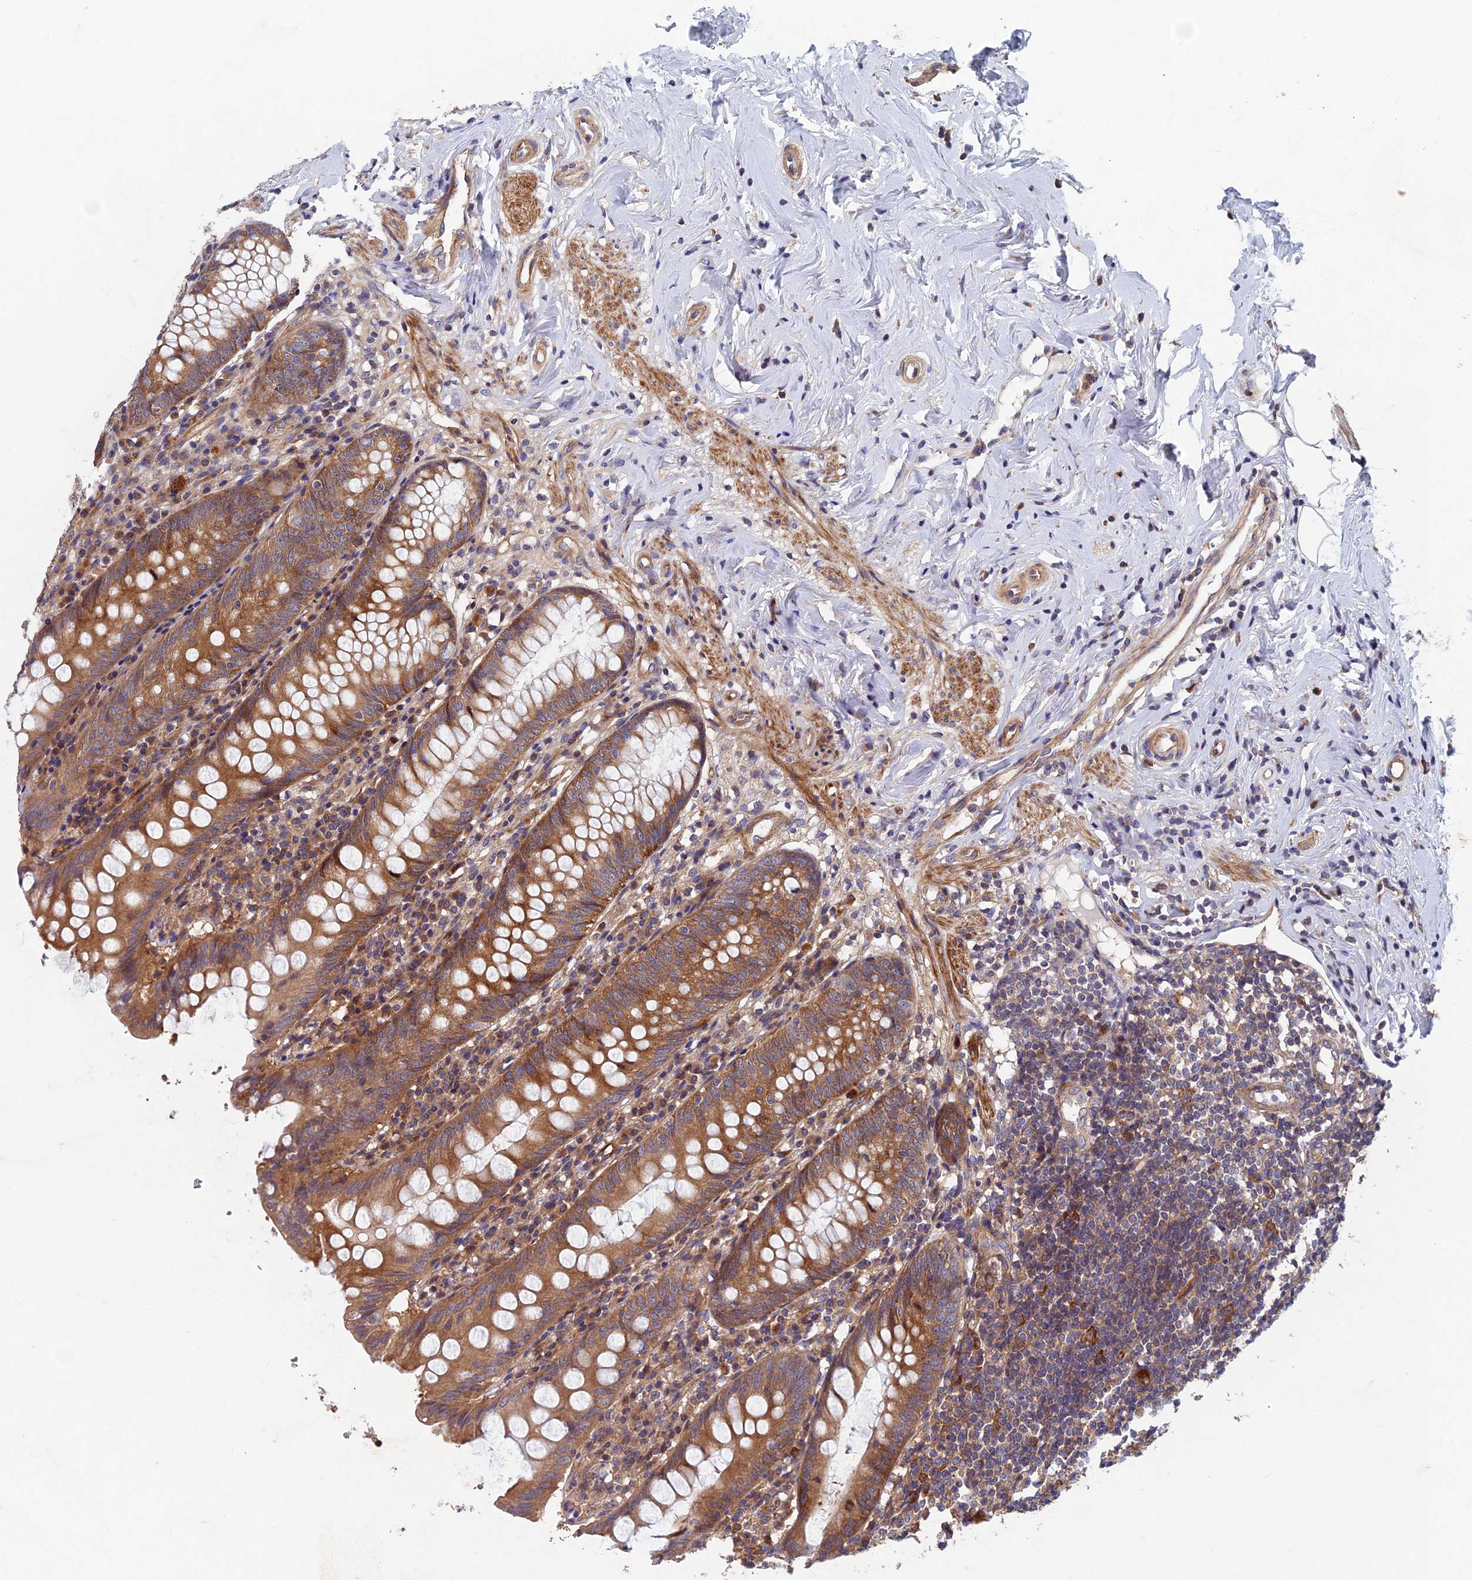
{"staining": {"intensity": "moderate", "quantity": ">75%", "location": "cytoplasmic/membranous"}, "tissue": "appendix", "cell_type": "Glandular cells", "image_type": "normal", "snomed": [{"axis": "morphology", "description": "Normal tissue, NOS"}, {"axis": "topography", "description": "Appendix"}], "caption": "Immunohistochemical staining of benign appendix displays moderate cytoplasmic/membranous protein positivity in about >75% of glandular cells. The protein of interest is stained brown, and the nuclei are stained in blue (DAB (3,3'-diaminobenzidine) IHC with brightfield microscopy, high magnification).", "gene": "NCAPG", "patient": {"sex": "female", "age": 54}}